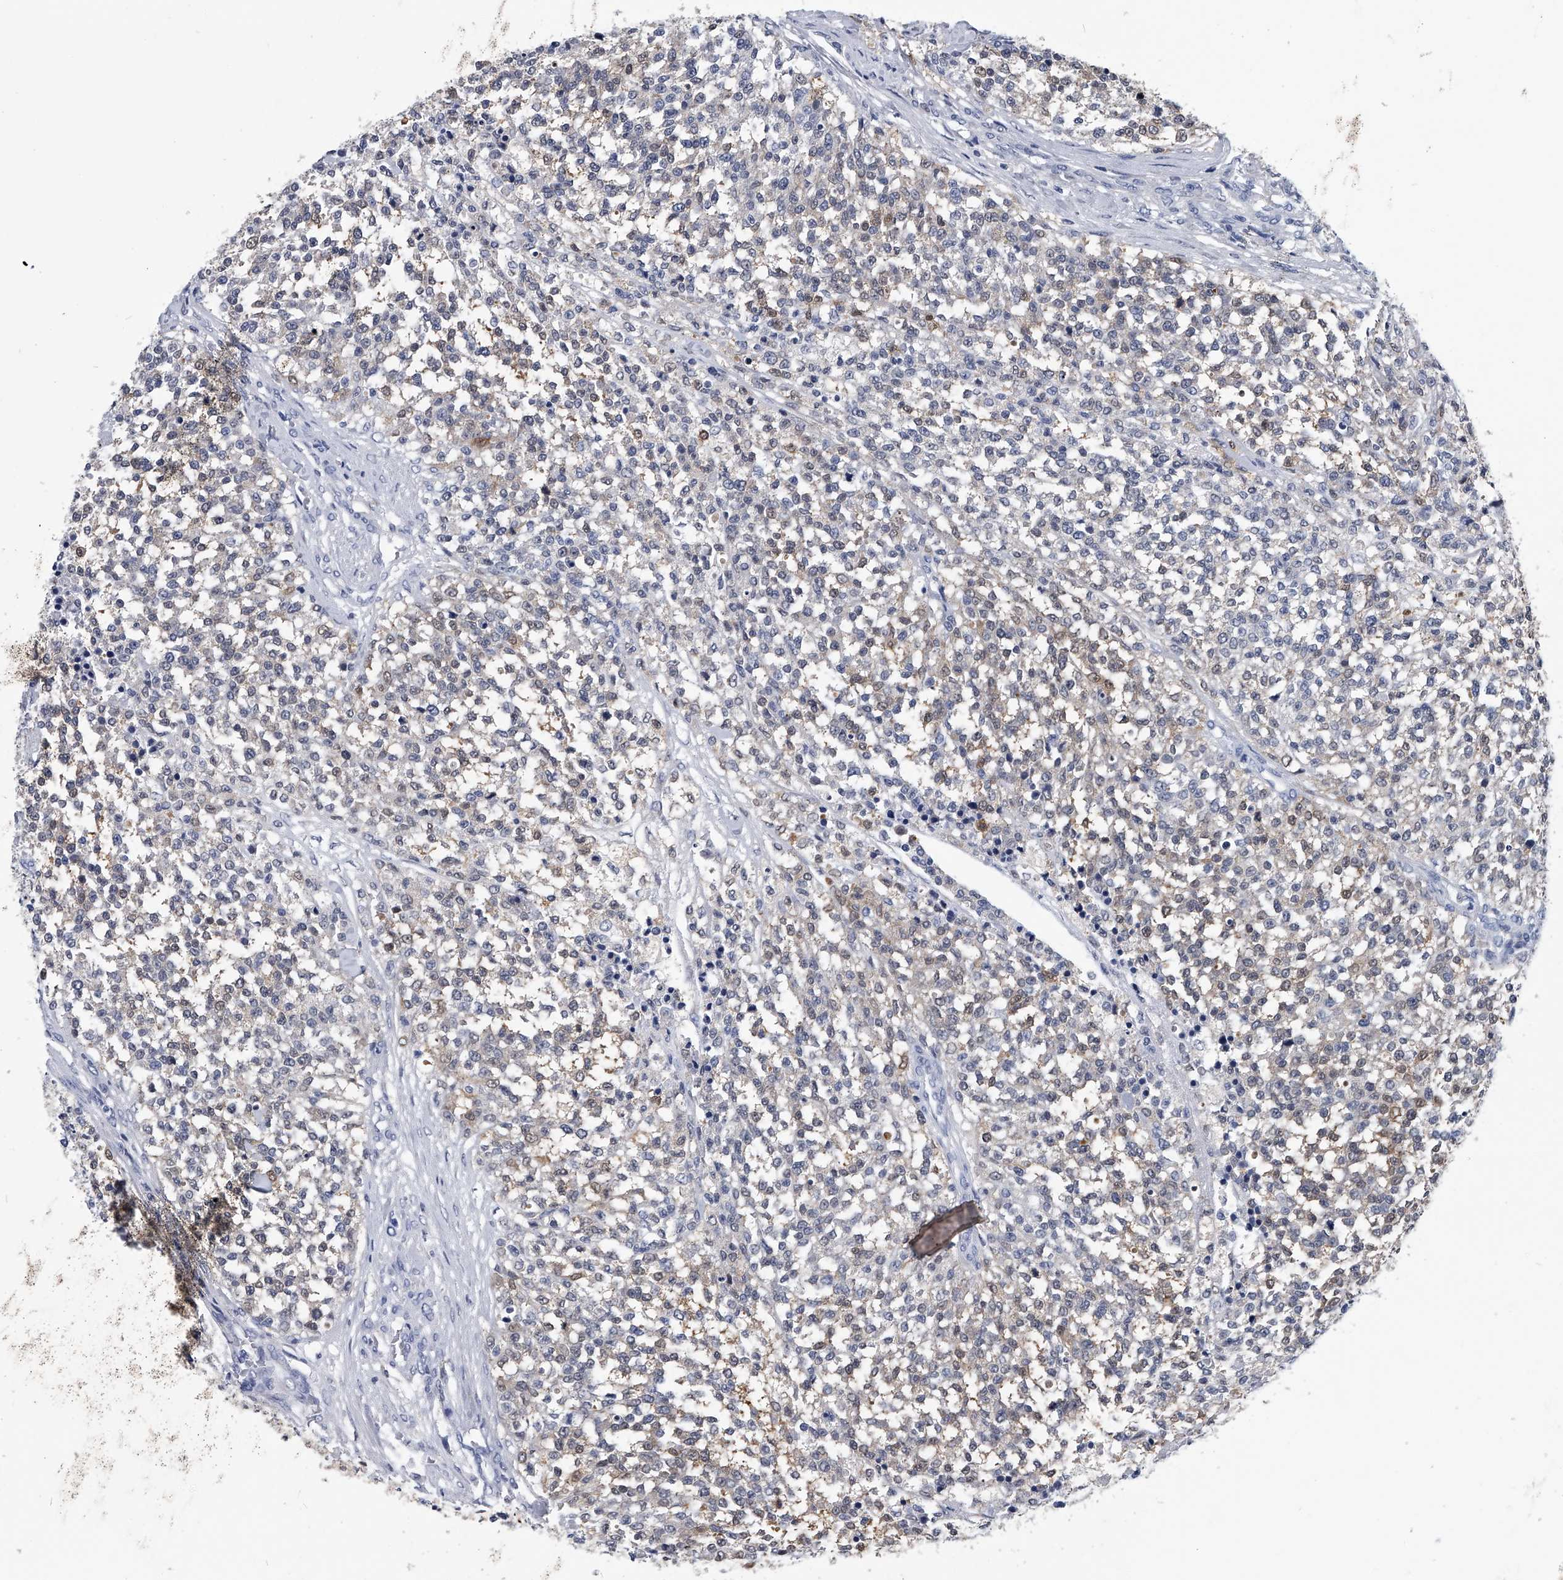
{"staining": {"intensity": "negative", "quantity": "none", "location": "none"}, "tissue": "testis cancer", "cell_type": "Tumor cells", "image_type": "cancer", "snomed": [{"axis": "morphology", "description": "Seminoma, NOS"}, {"axis": "topography", "description": "Testis"}], "caption": "Human testis cancer (seminoma) stained for a protein using IHC shows no positivity in tumor cells.", "gene": "PDXK", "patient": {"sex": "male", "age": 59}}